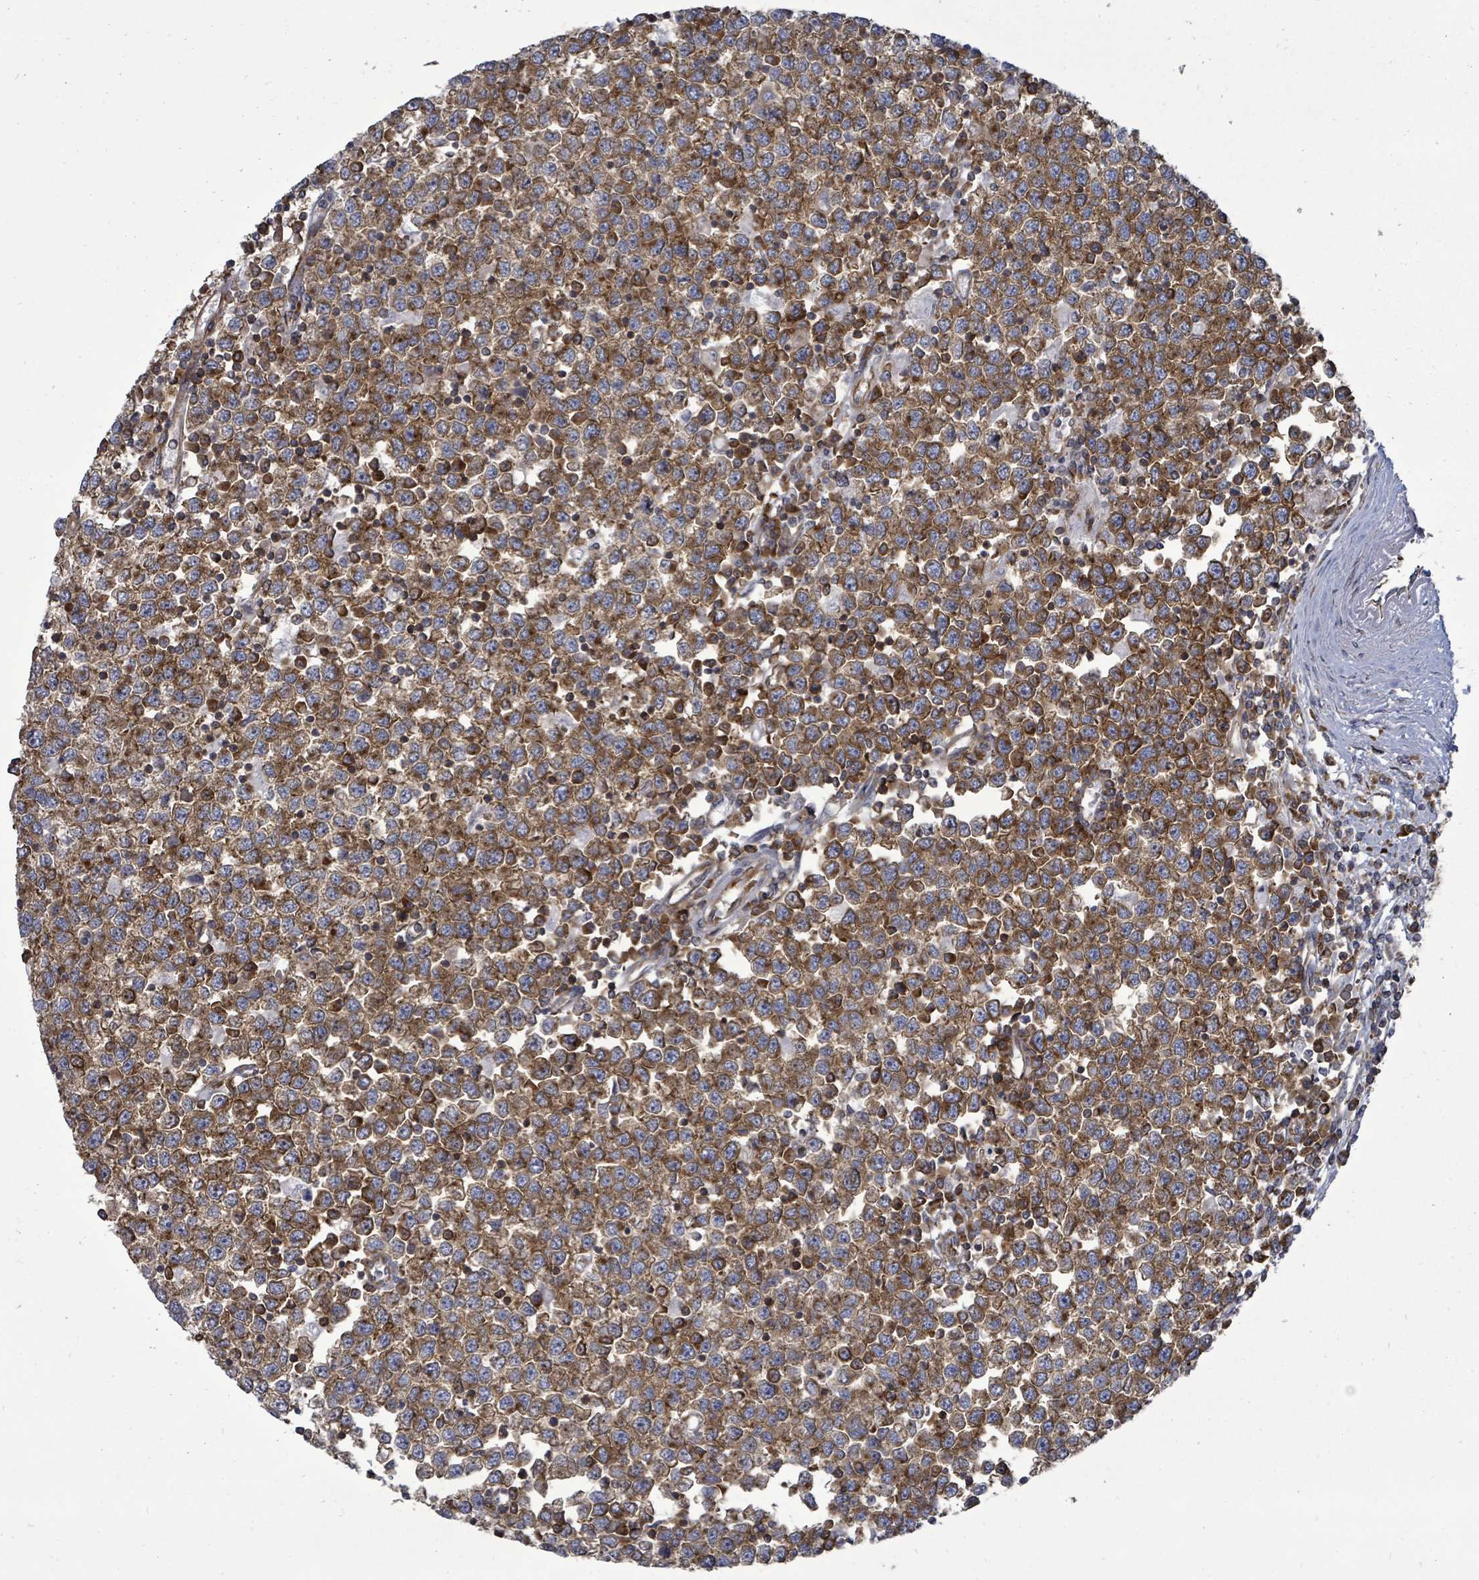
{"staining": {"intensity": "strong", "quantity": ">75%", "location": "cytoplasmic/membranous"}, "tissue": "testis cancer", "cell_type": "Tumor cells", "image_type": "cancer", "snomed": [{"axis": "morphology", "description": "Seminoma, NOS"}, {"axis": "topography", "description": "Testis"}], "caption": "Human testis seminoma stained for a protein (brown) shows strong cytoplasmic/membranous positive staining in about >75% of tumor cells.", "gene": "EIF3C", "patient": {"sex": "male", "age": 65}}